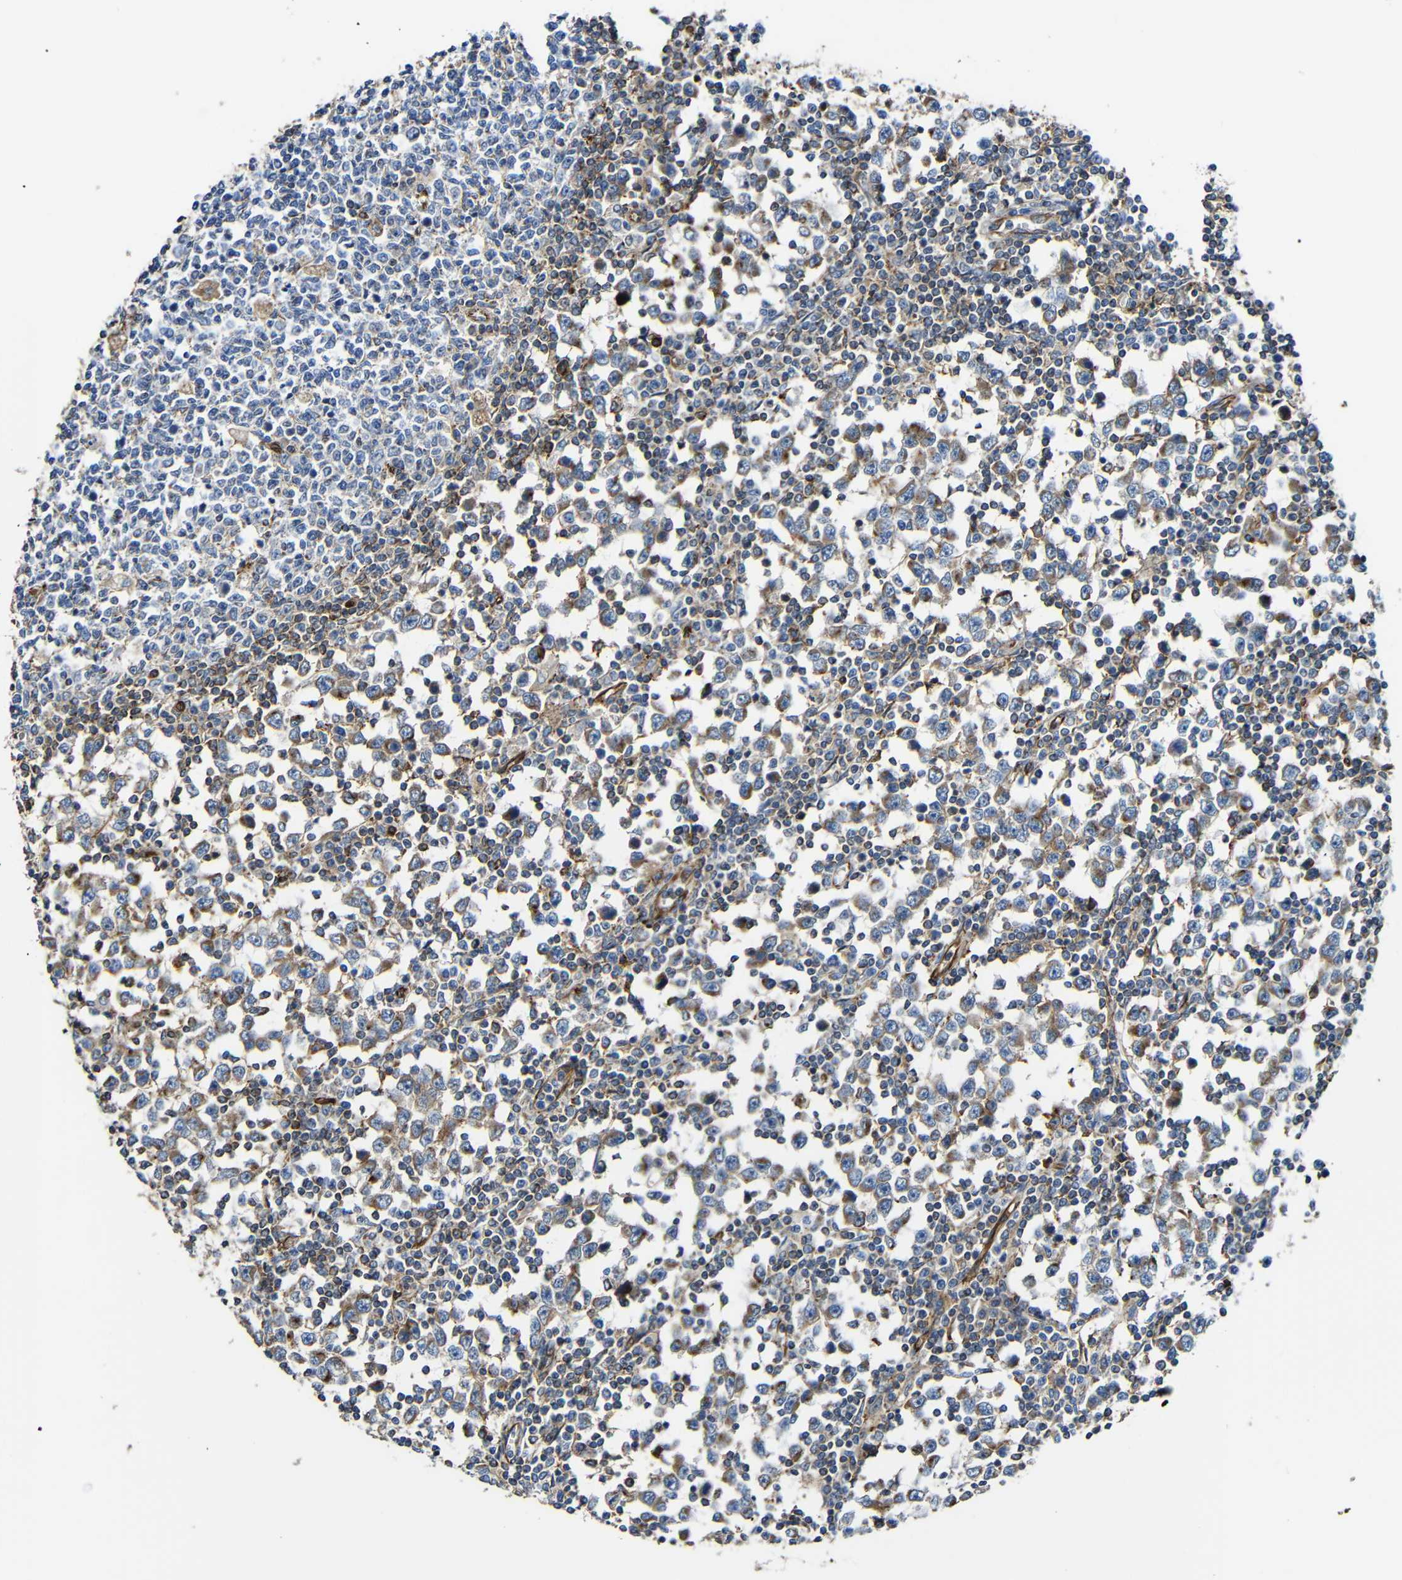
{"staining": {"intensity": "weak", "quantity": "25%-75%", "location": "cytoplasmic/membranous"}, "tissue": "testis cancer", "cell_type": "Tumor cells", "image_type": "cancer", "snomed": [{"axis": "morphology", "description": "Seminoma, NOS"}, {"axis": "topography", "description": "Testis"}], "caption": "Immunohistochemical staining of human testis cancer shows low levels of weak cytoplasmic/membranous staining in about 25%-75% of tumor cells.", "gene": "IGSF10", "patient": {"sex": "male", "age": 65}}